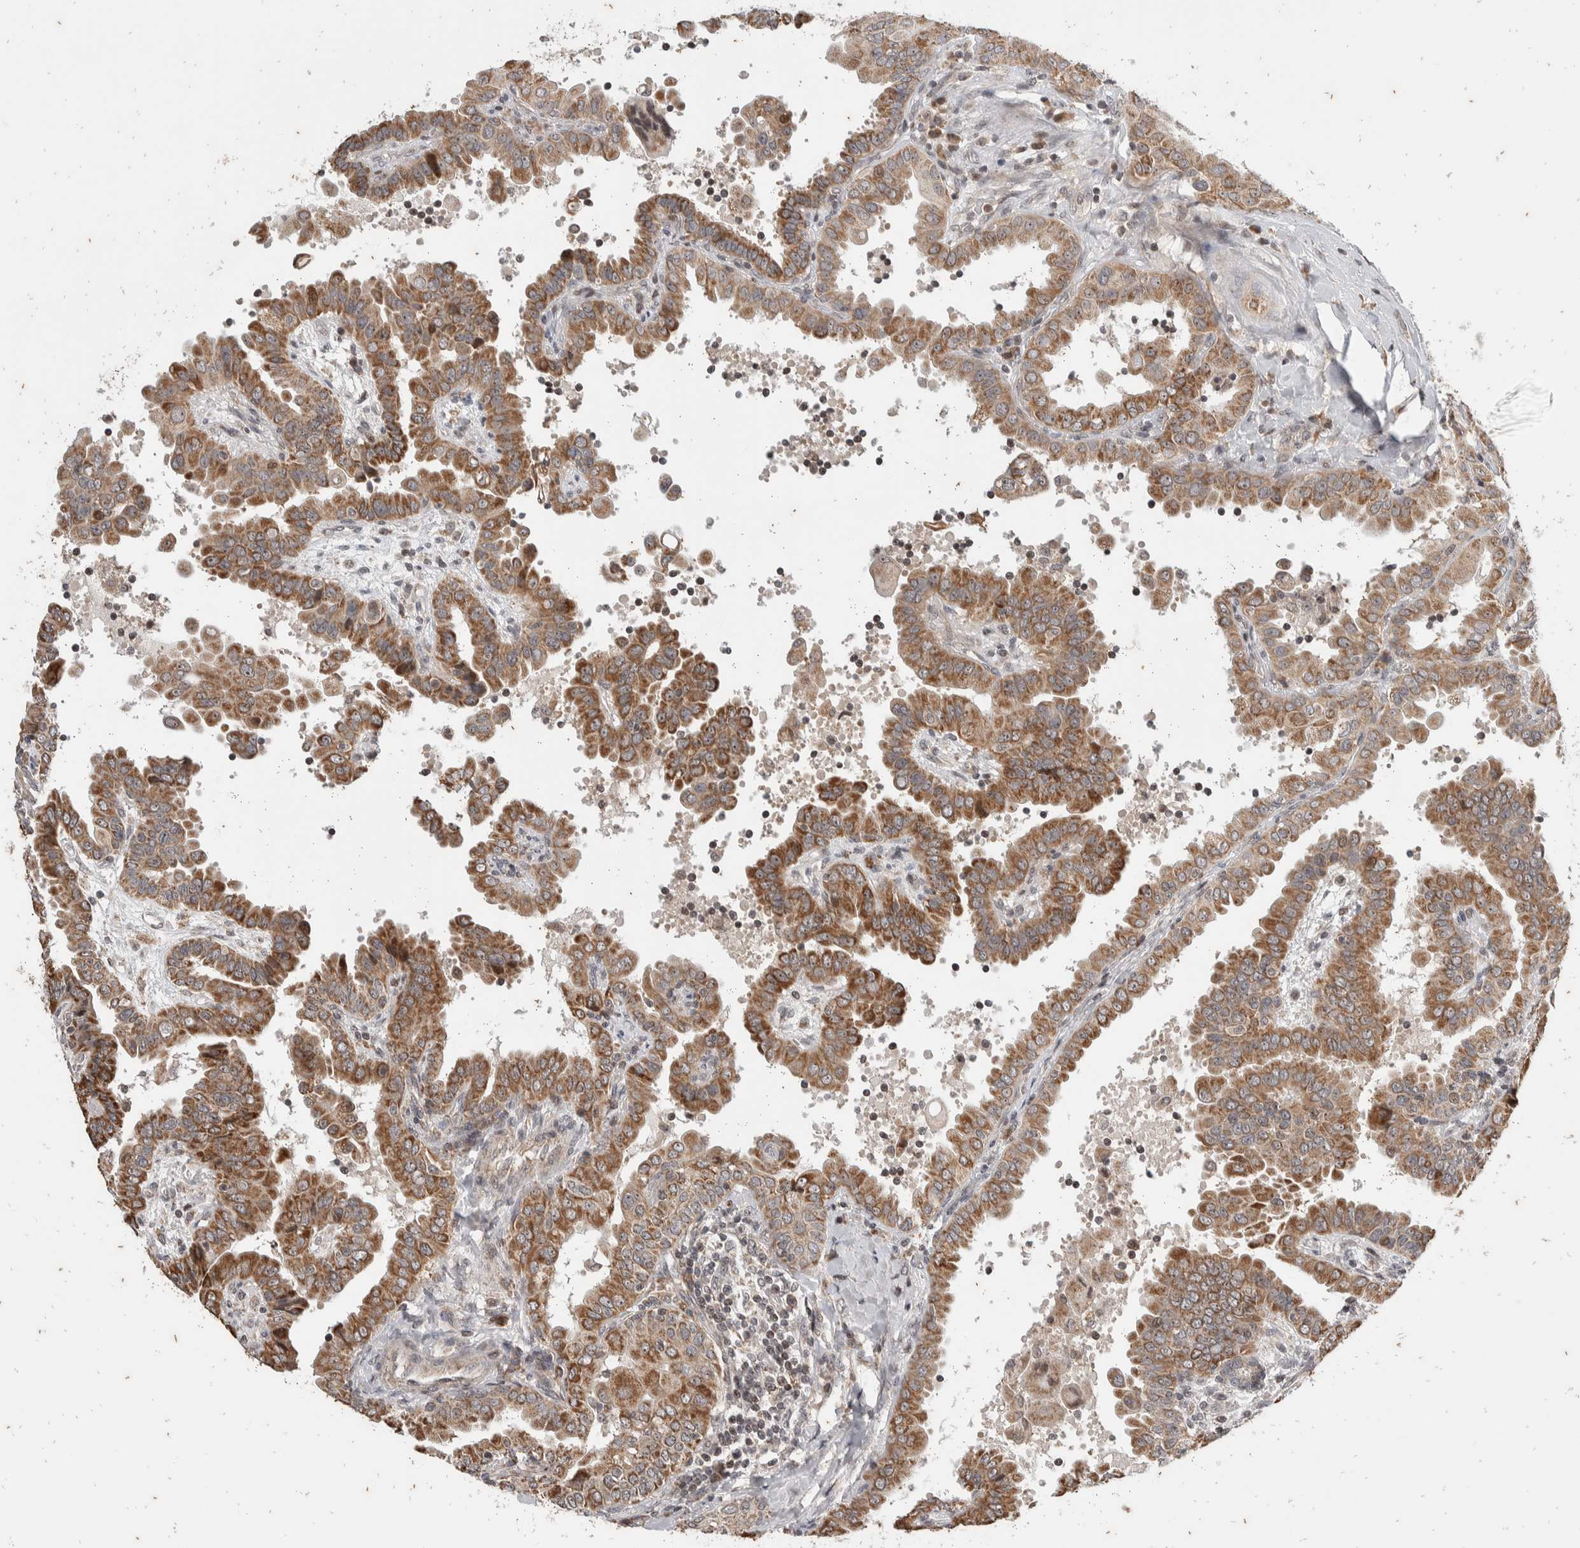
{"staining": {"intensity": "moderate", "quantity": ">75%", "location": "cytoplasmic/membranous"}, "tissue": "thyroid cancer", "cell_type": "Tumor cells", "image_type": "cancer", "snomed": [{"axis": "morphology", "description": "Papillary adenocarcinoma, NOS"}, {"axis": "topography", "description": "Thyroid gland"}], "caption": "Papillary adenocarcinoma (thyroid) stained for a protein (brown) exhibits moderate cytoplasmic/membranous positive staining in approximately >75% of tumor cells.", "gene": "ATXN7L1", "patient": {"sex": "male", "age": 33}}